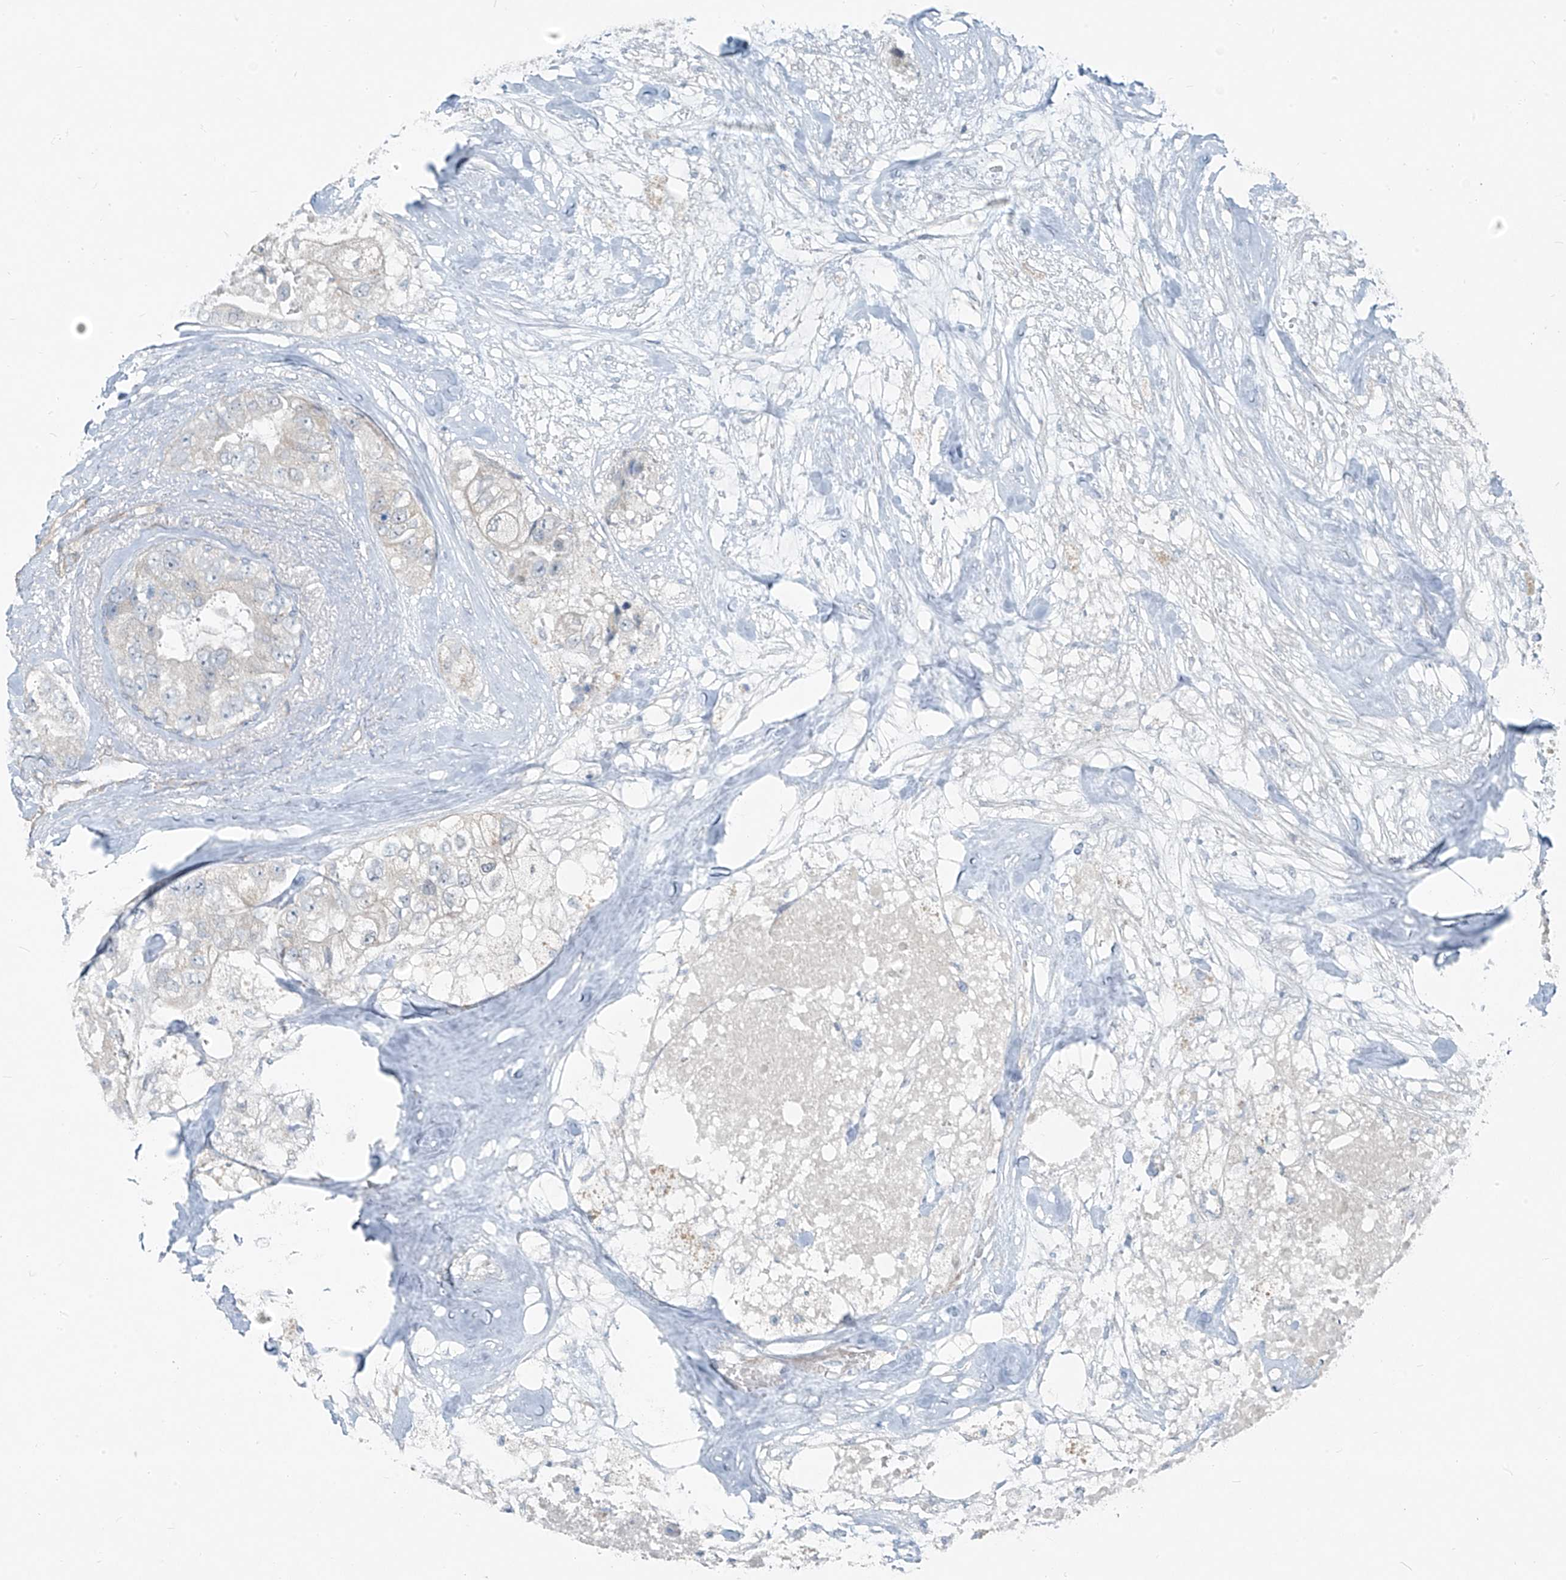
{"staining": {"intensity": "negative", "quantity": "none", "location": "none"}, "tissue": "breast cancer", "cell_type": "Tumor cells", "image_type": "cancer", "snomed": [{"axis": "morphology", "description": "Duct carcinoma"}, {"axis": "topography", "description": "Breast"}], "caption": "Breast invasive ductal carcinoma was stained to show a protein in brown. There is no significant expression in tumor cells. The staining was performed using DAB (3,3'-diaminobenzidine) to visualize the protein expression in brown, while the nuclei were stained in blue with hematoxylin (Magnification: 20x).", "gene": "TNS2", "patient": {"sex": "female", "age": 62}}